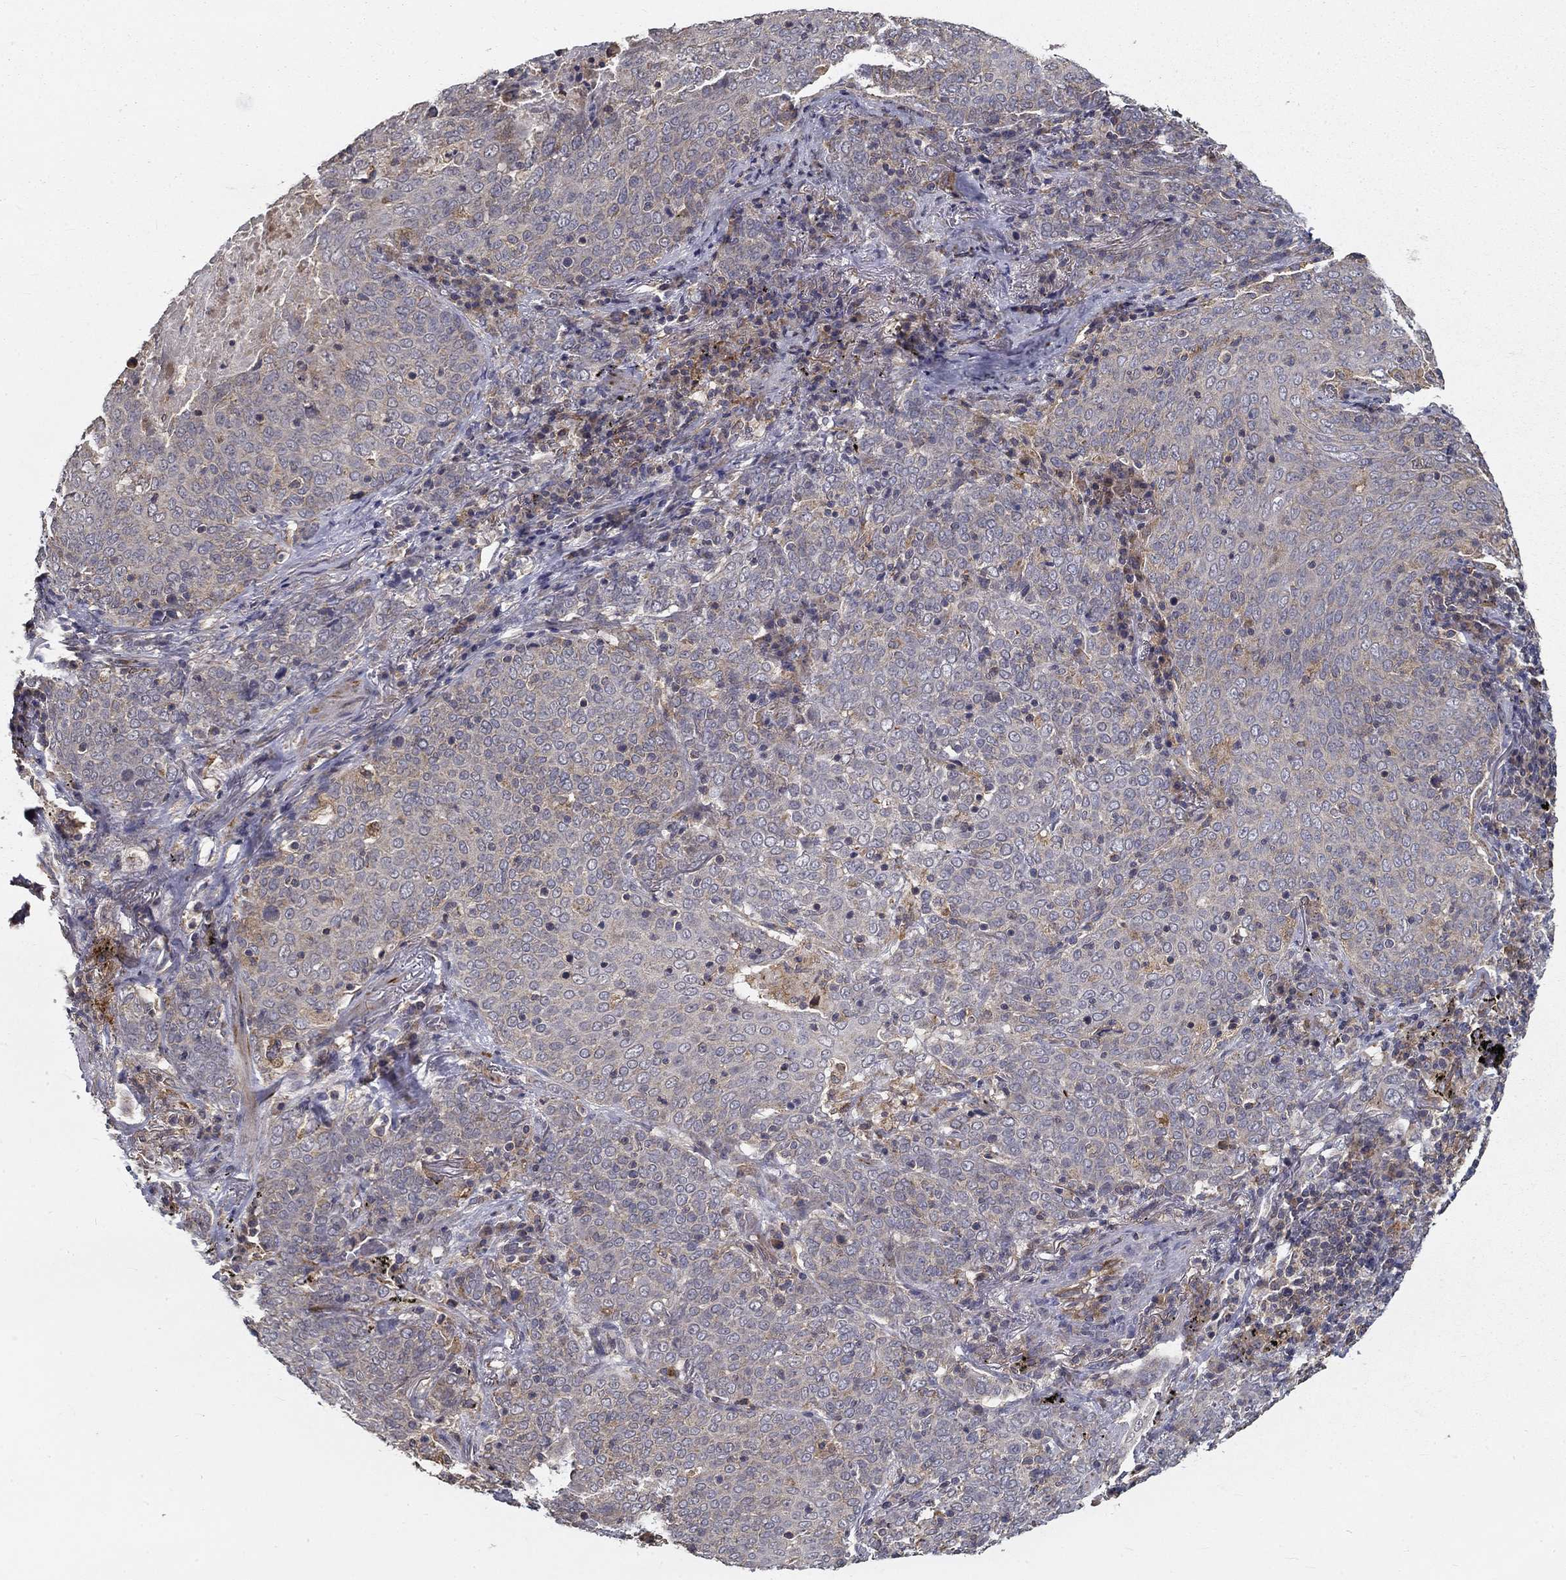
{"staining": {"intensity": "negative", "quantity": "none", "location": "none"}, "tissue": "lung cancer", "cell_type": "Tumor cells", "image_type": "cancer", "snomed": [{"axis": "morphology", "description": "Squamous cell carcinoma, NOS"}, {"axis": "topography", "description": "Lung"}], "caption": "Lung squamous cell carcinoma stained for a protein using immunohistochemistry shows no positivity tumor cells.", "gene": "ALDH4A1", "patient": {"sex": "male", "age": 82}}